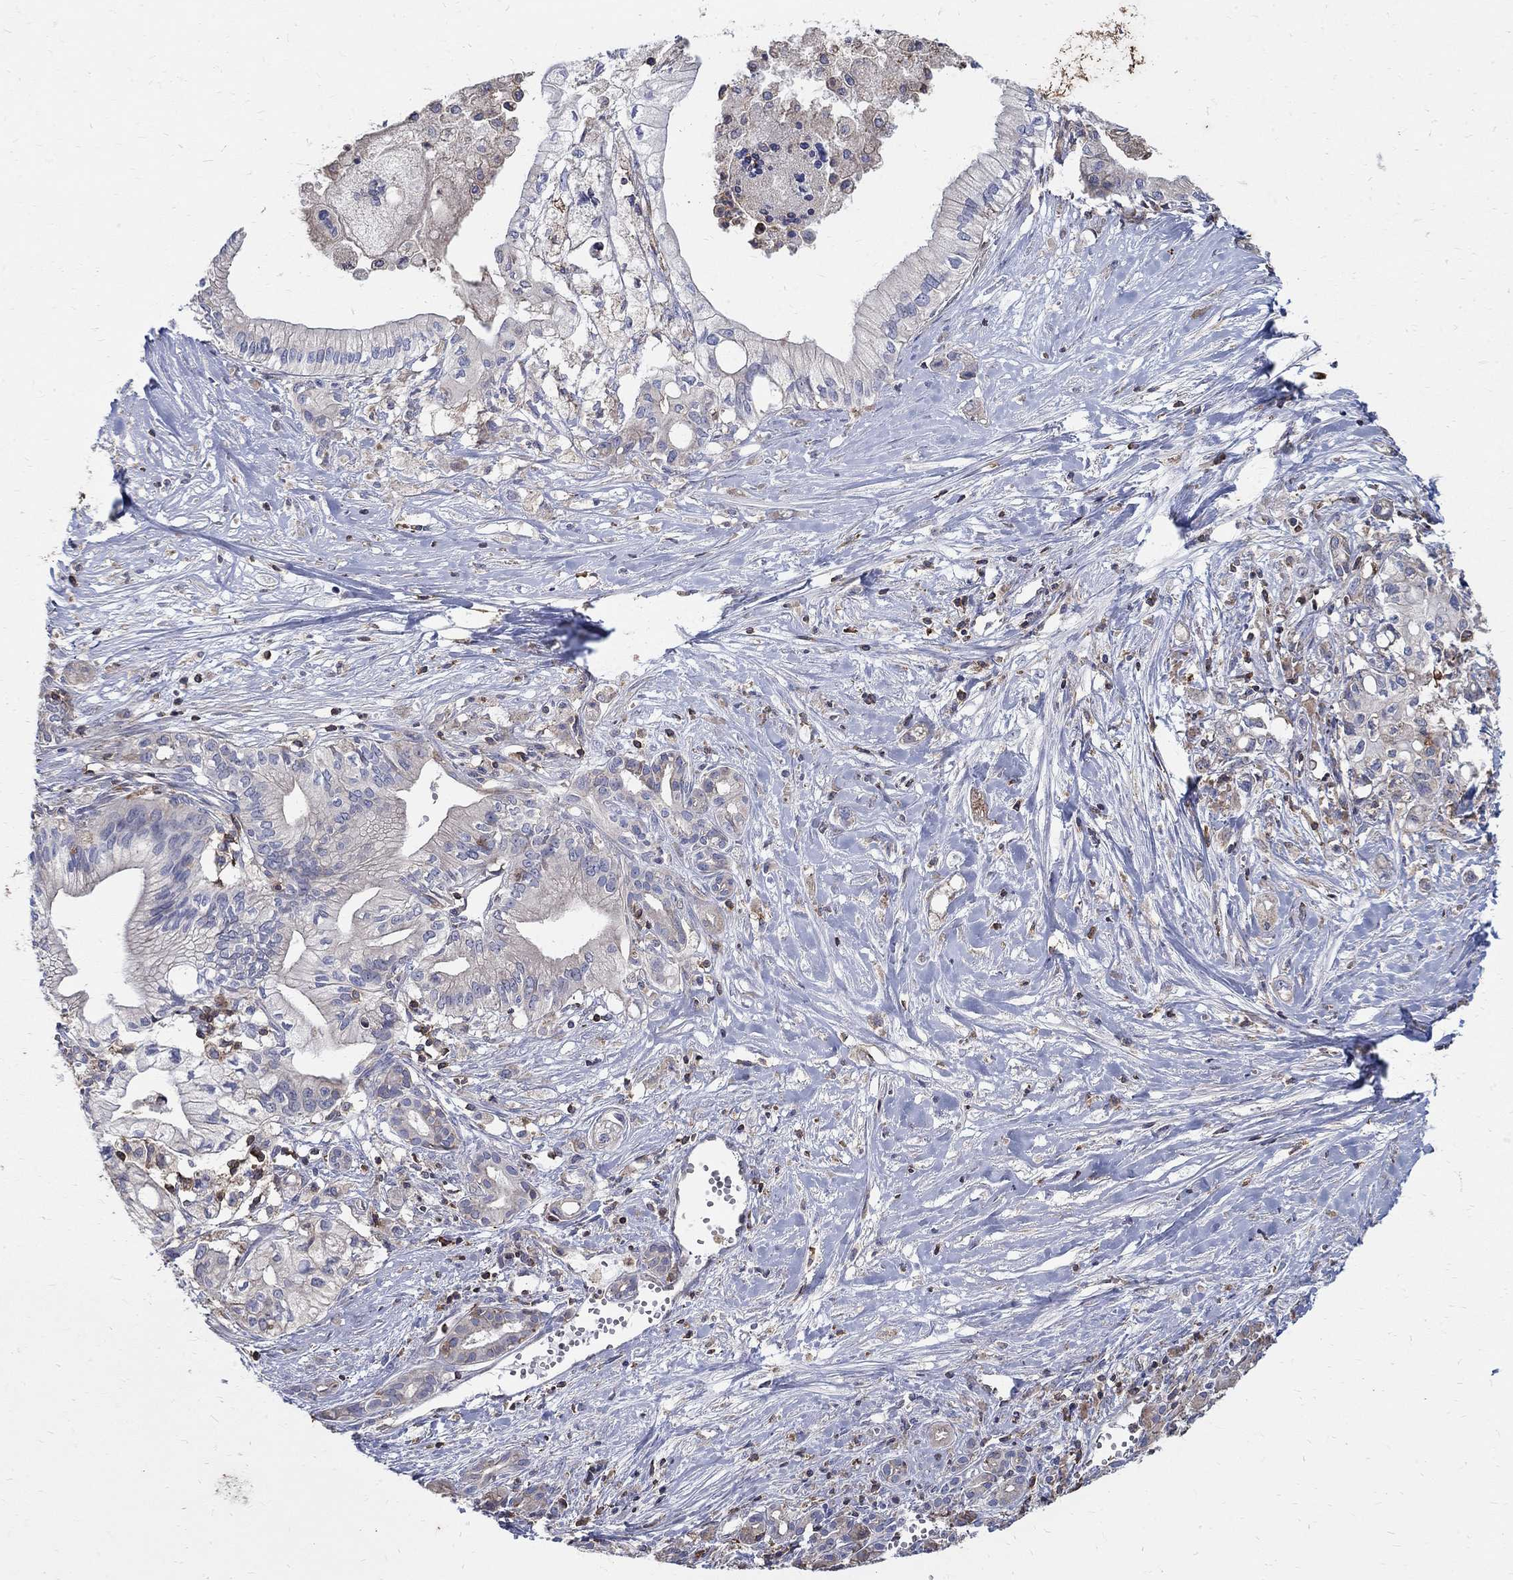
{"staining": {"intensity": "negative", "quantity": "none", "location": "none"}, "tissue": "pancreatic cancer", "cell_type": "Tumor cells", "image_type": "cancer", "snomed": [{"axis": "morphology", "description": "Adenocarcinoma, NOS"}, {"axis": "topography", "description": "Pancreas"}], "caption": "The immunohistochemistry (IHC) histopathology image has no significant positivity in tumor cells of pancreatic adenocarcinoma tissue.", "gene": "AGAP2", "patient": {"sex": "male", "age": 71}}